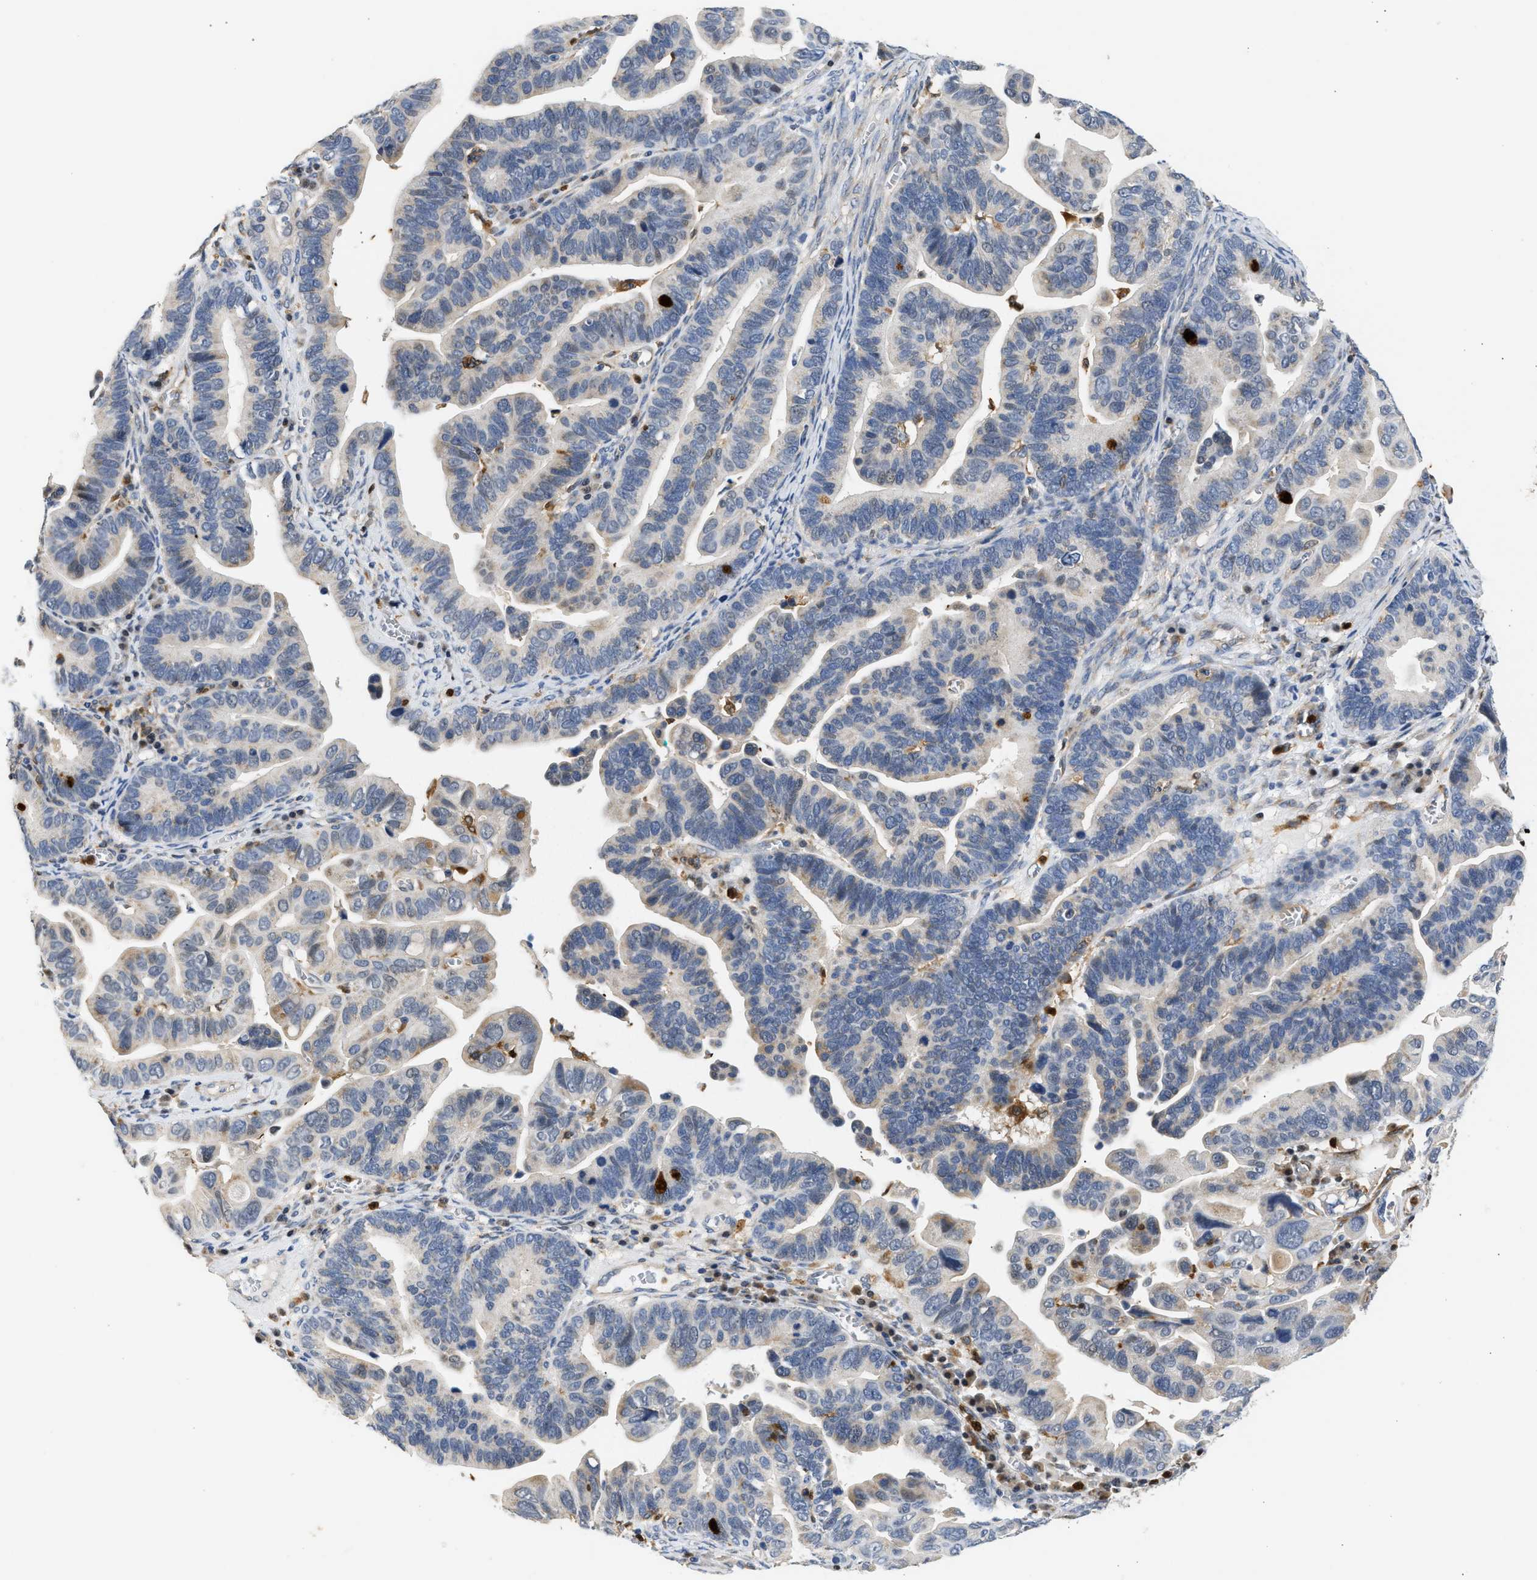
{"staining": {"intensity": "weak", "quantity": "<25%", "location": "cytoplasmic/membranous"}, "tissue": "ovarian cancer", "cell_type": "Tumor cells", "image_type": "cancer", "snomed": [{"axis": "morphology", "description": "Cystadenocarcinoma, serous, NOS"}, {"axis": "topography", "description": "Ovary"}], "caption": "Tumor cells are negative for brown protein staining in ovarian cancer.", "gene": "RAB31", "patient": {"sex": "female", "age": 56}}